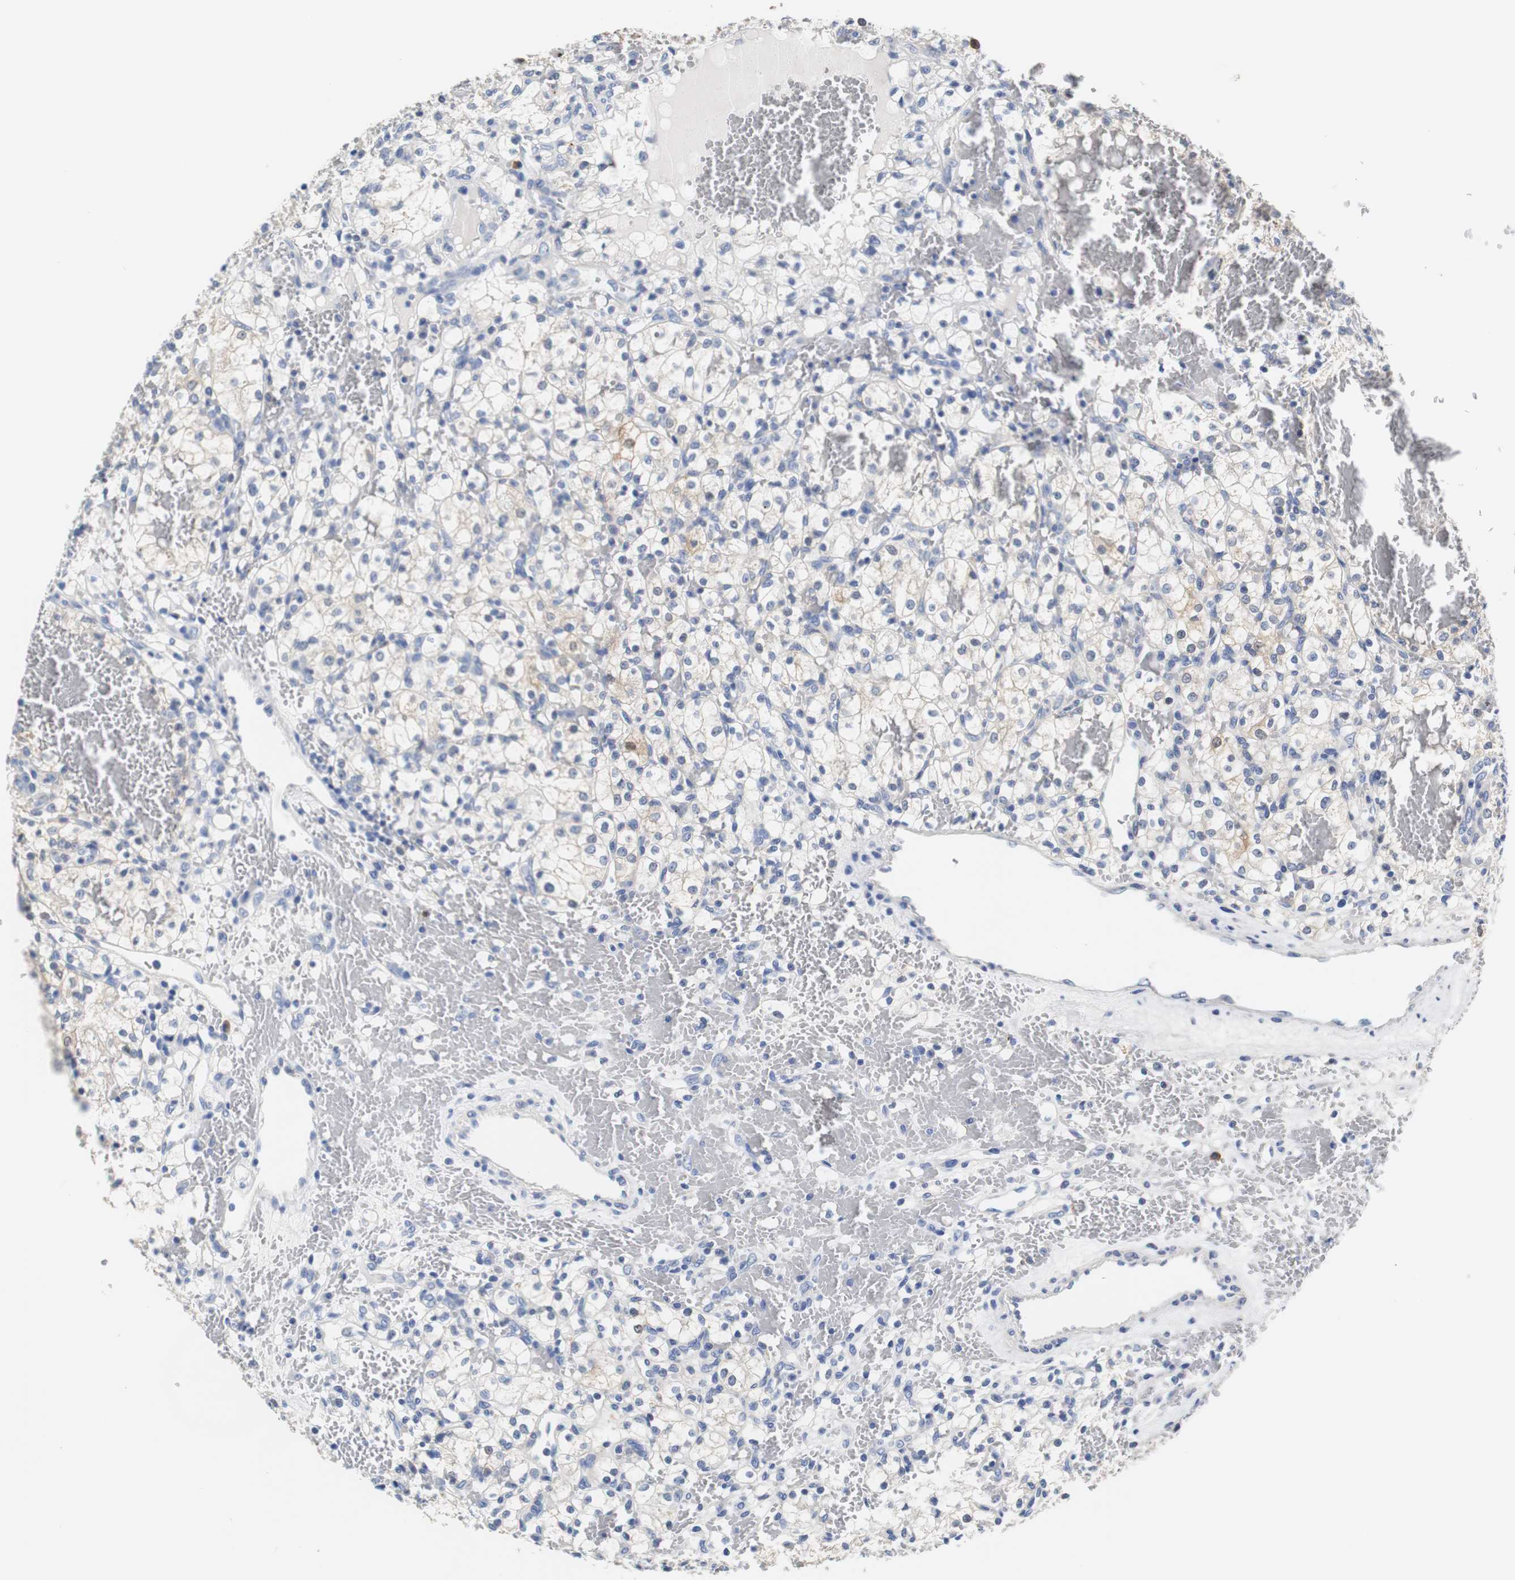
{"staining": {"intensity": "weak", "quantity": "<25%", "location": "cytoplasmic/membranous"}, "tissue": "renal cancer", "cell_type": "Tumor cells", "image_type": "cancer", "snomed": [{"axis": "morphology", "description": "Adenocarcinoma, NOS"}, {"axis": "topography", "description": "Kidney"}], "caption": "Immunohistochemical staining of human renal adenocarcinoma shows no significant expression in tumor cells.", "gene": "PCK1", "patient": {"sex": "female", "age": 60}}